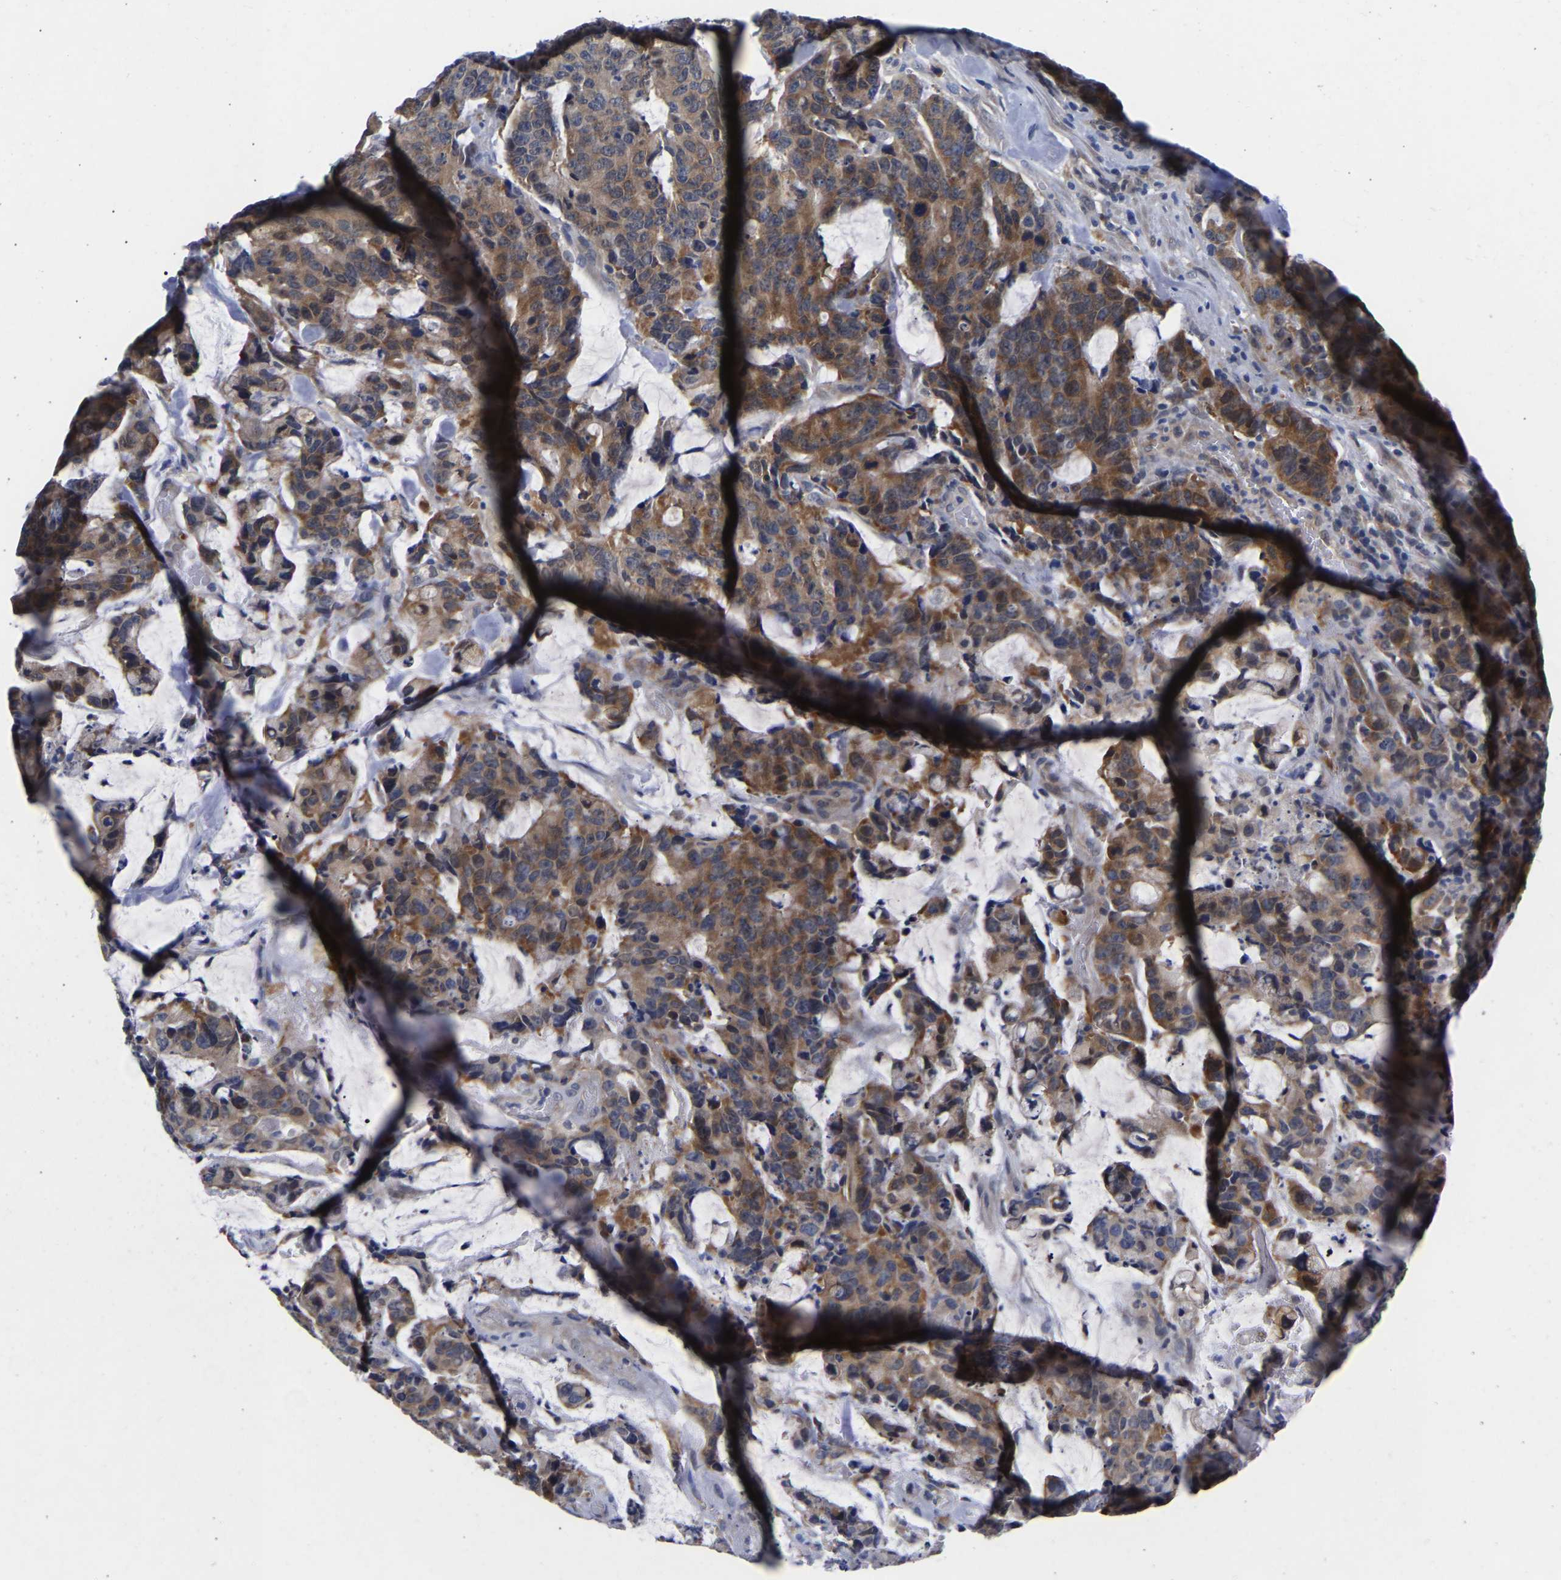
{"staining": {"intensity": "moderate", "quantity": ">75%", "location": "cytoplasmic/membranous"}, "tissue": "colorectal cancer", "cell_type": "Tumor cells", "image_type": "cancer", "snomed": [{"axis": "morphology", "description": "Adenocarcinoma, NOS"}, {"axis": "topography", "description": "Colon"}], "caption": "The photomicrograph demonstrates immunohistochemical staining of colorectal cancer. There is moderate cytoplasmic/membranous positivity is appreciated in about >75% of tumor cells.", "gene": "CCDC6", "patient": {"sex": "female", "age": 86}}